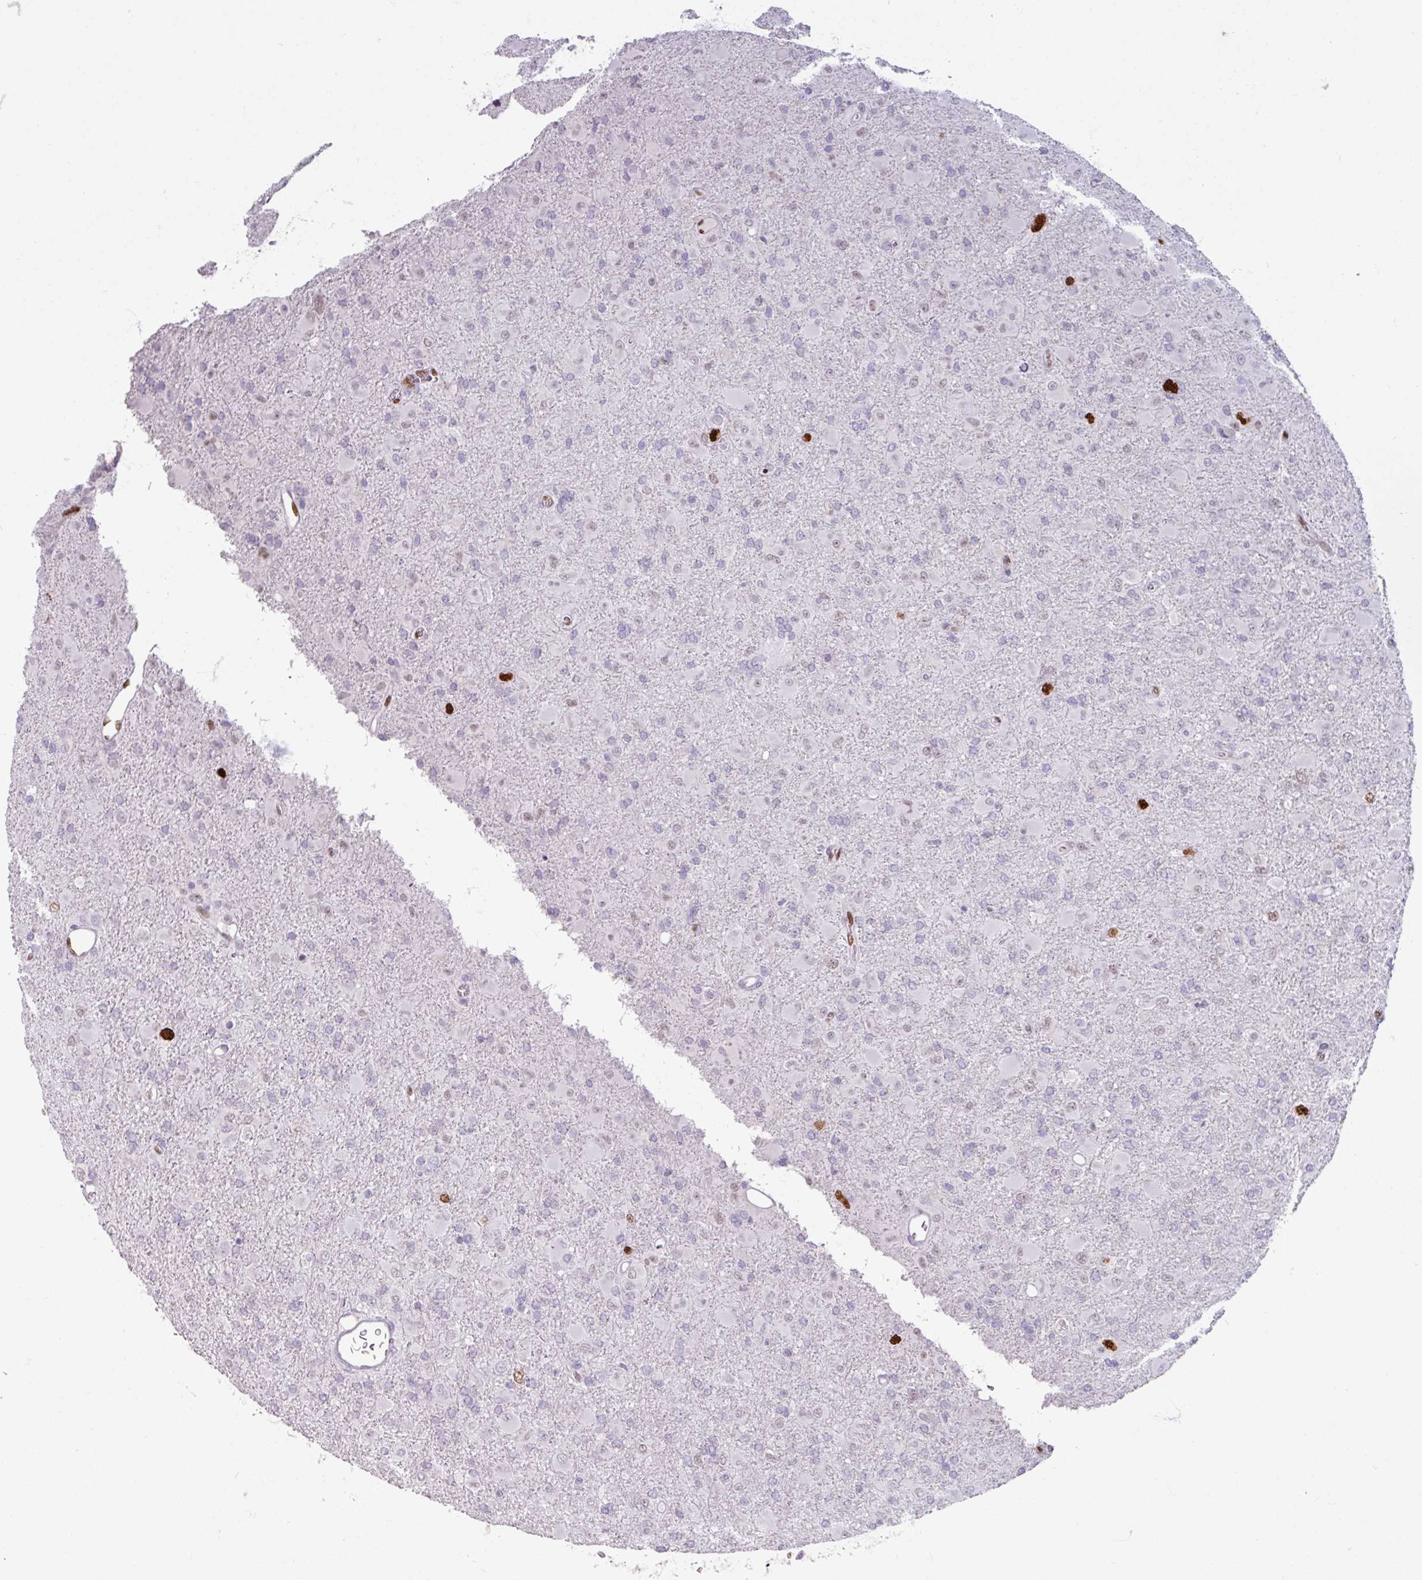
{"staining": {"intensity": "strong", "quantity": "<25%", "location": "nuclear"}, "tissue": "glioma", "cell_type": "Tumor cells", "image_type": "cancer", "snomed": [{"axis": "morphology", "description": "Glioma, malignant, Low grade"}, {"axis": "topography", "description": "Brain"}], "caption": "Glioma was stained to show a protein in brown. There is medium levels of strong nuclear expression in approximately <25% of tumor cells.", "gene": "ATAD2", "patient": {"sex": "male", "age": 65}}